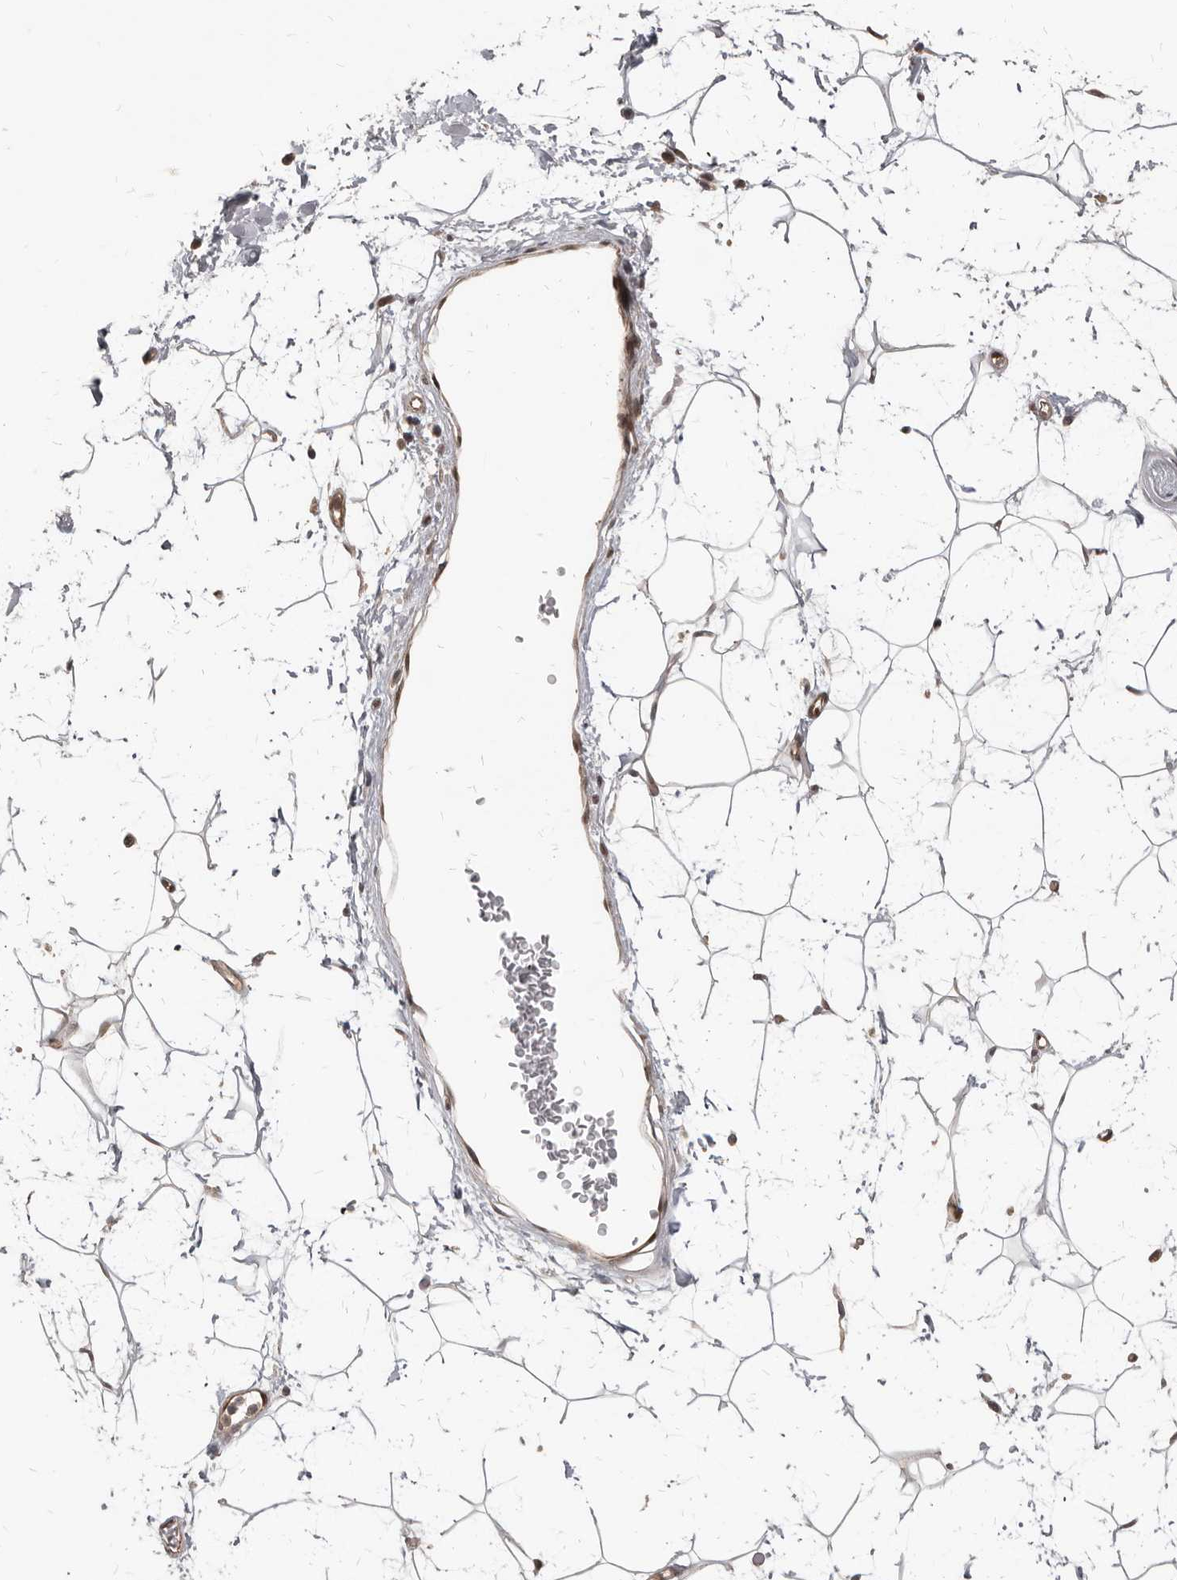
{"staining": {"intensity": "negative", "quantity": "none", "location": "none"}, "tissue": "adipose tissue", "cell_type": "Adipocytes", "image_type": "normal", "snomed": [{"axis": "morphology", "description": "Normal tissue, NOS"}, {"axis": "topography", "description": "Soft tissue"}], "caption": "Benign adipose tissue was stained to show a protein in brown. There is no significant staining in adipocytes. The staining was performed using DAB to visualize the protein expression in brown, while the nuclei were stained in blue with hematoxylin (Magnification: 20x).", "gene": "ATF5", "patient": {"sex": "male", "age": 72}}